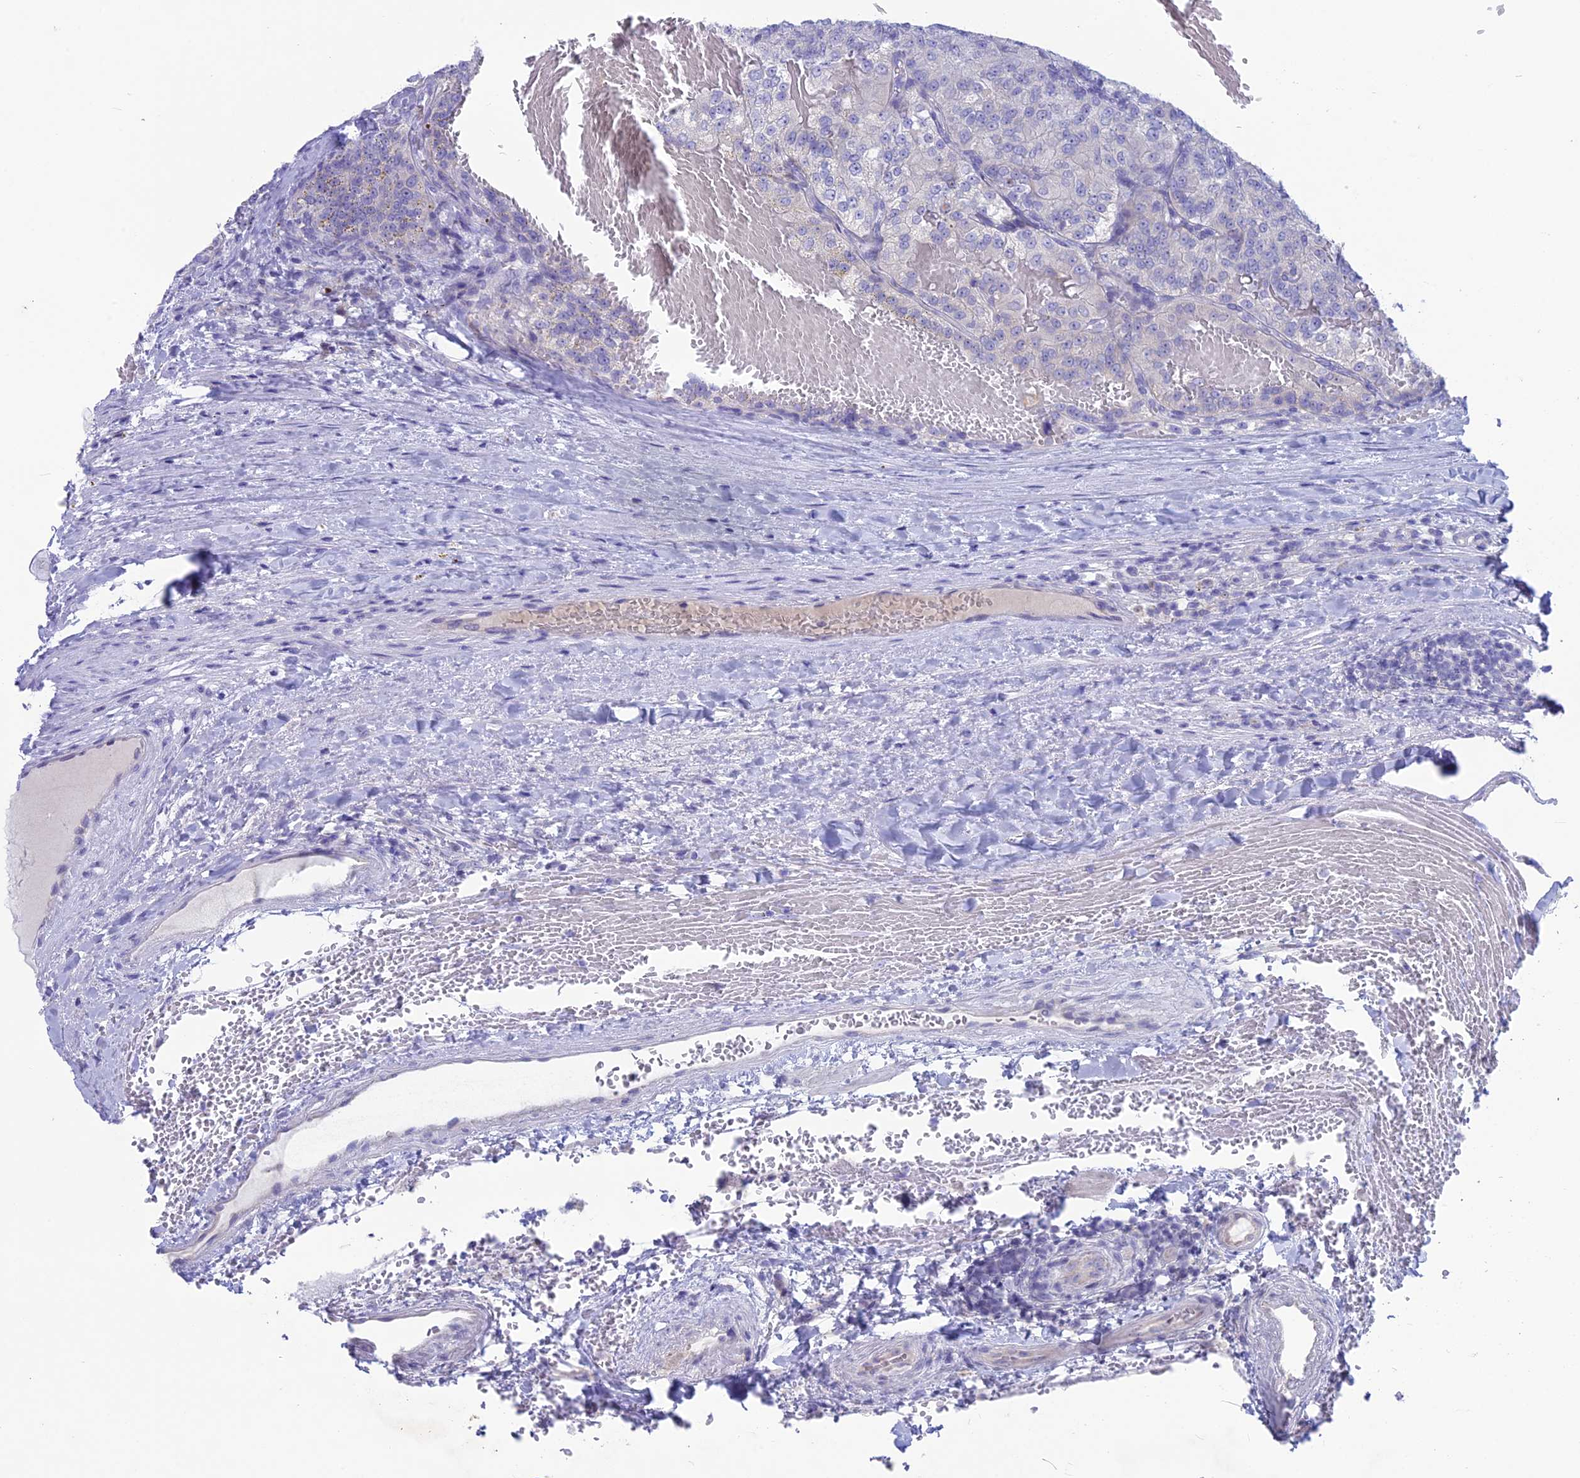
{"staining": {"intensity": "negative", "quantity": "none", "location": "none"}, "tissue": "renal cancer", "cell_type": "Tumor cells", "image_type": "cancer", "snomed": [{"axis": "morphology", "description": "Adenocarcinoma, NOS"}, {"axis": "topography", "description": "Kidney"}], "caption": "Immunohistochemistry (IHC) micrograph of neoplastic tissue: adenocarcinoma (renal) stained with DAB shows no significant protein staining in tumor cells.", "gene": "SNTN", "patient": {"sex": "female", "age": 63}}